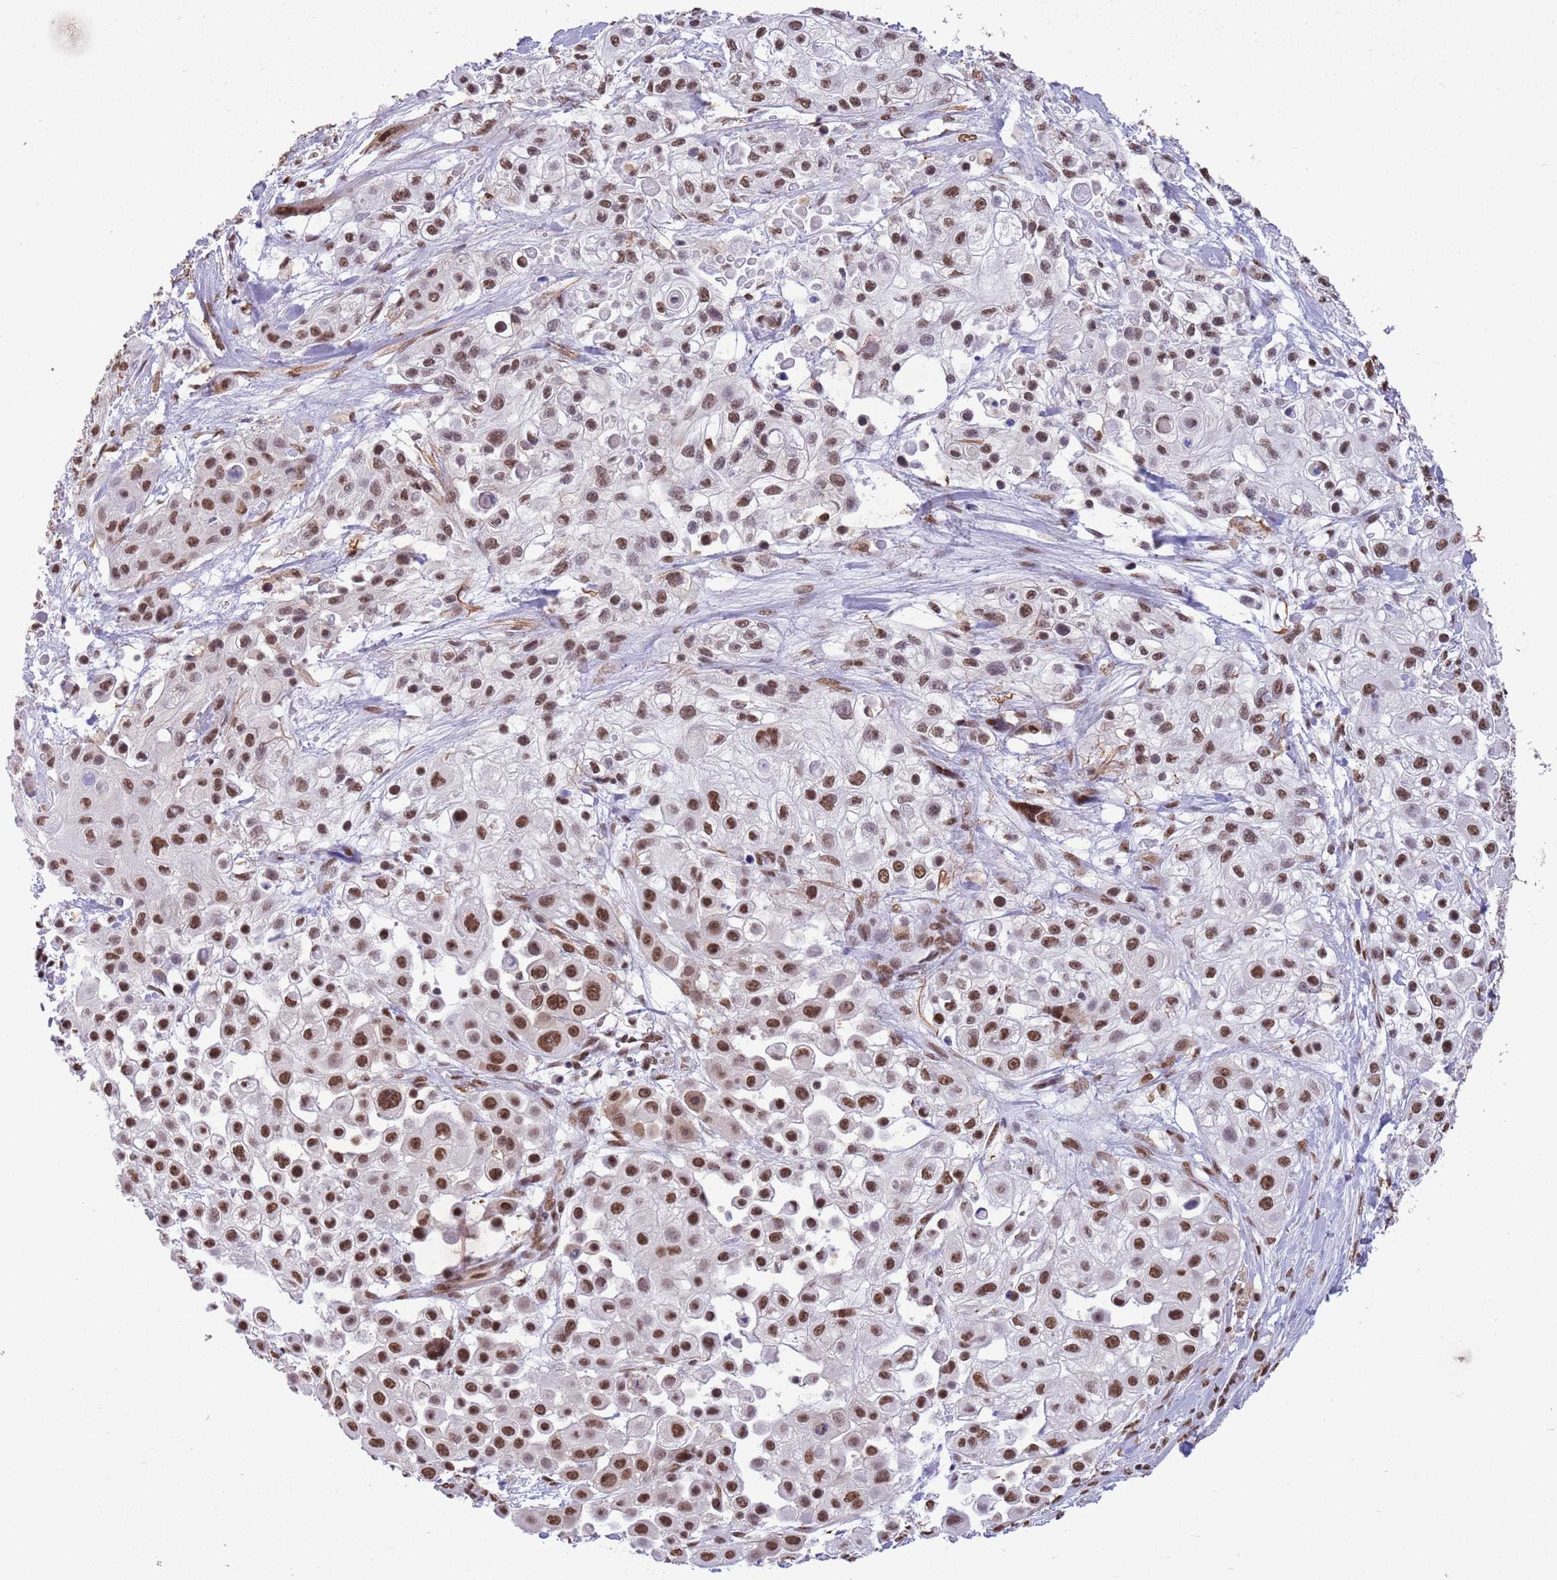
{"staining": {"intensity": "strong", "quantity": ">75%", "location": "nuclear"}, "tissue": "skin cancer", "cell_type": "Tumor cells", "image_type": "cancer", "snomed": [{"axis": "morphology", "description": "Squamous cell carcinoma, NOS"}, {"axis": "topography", "description": "Skin"}], "caption": "Immunohistochemical staining of skin squamous cell carcinoma exhibits high levels of strong nuclear expression in about >75% of tumor cells.", "gene": "TRIM32", "patient": {"sex": "male", "age": 67}}